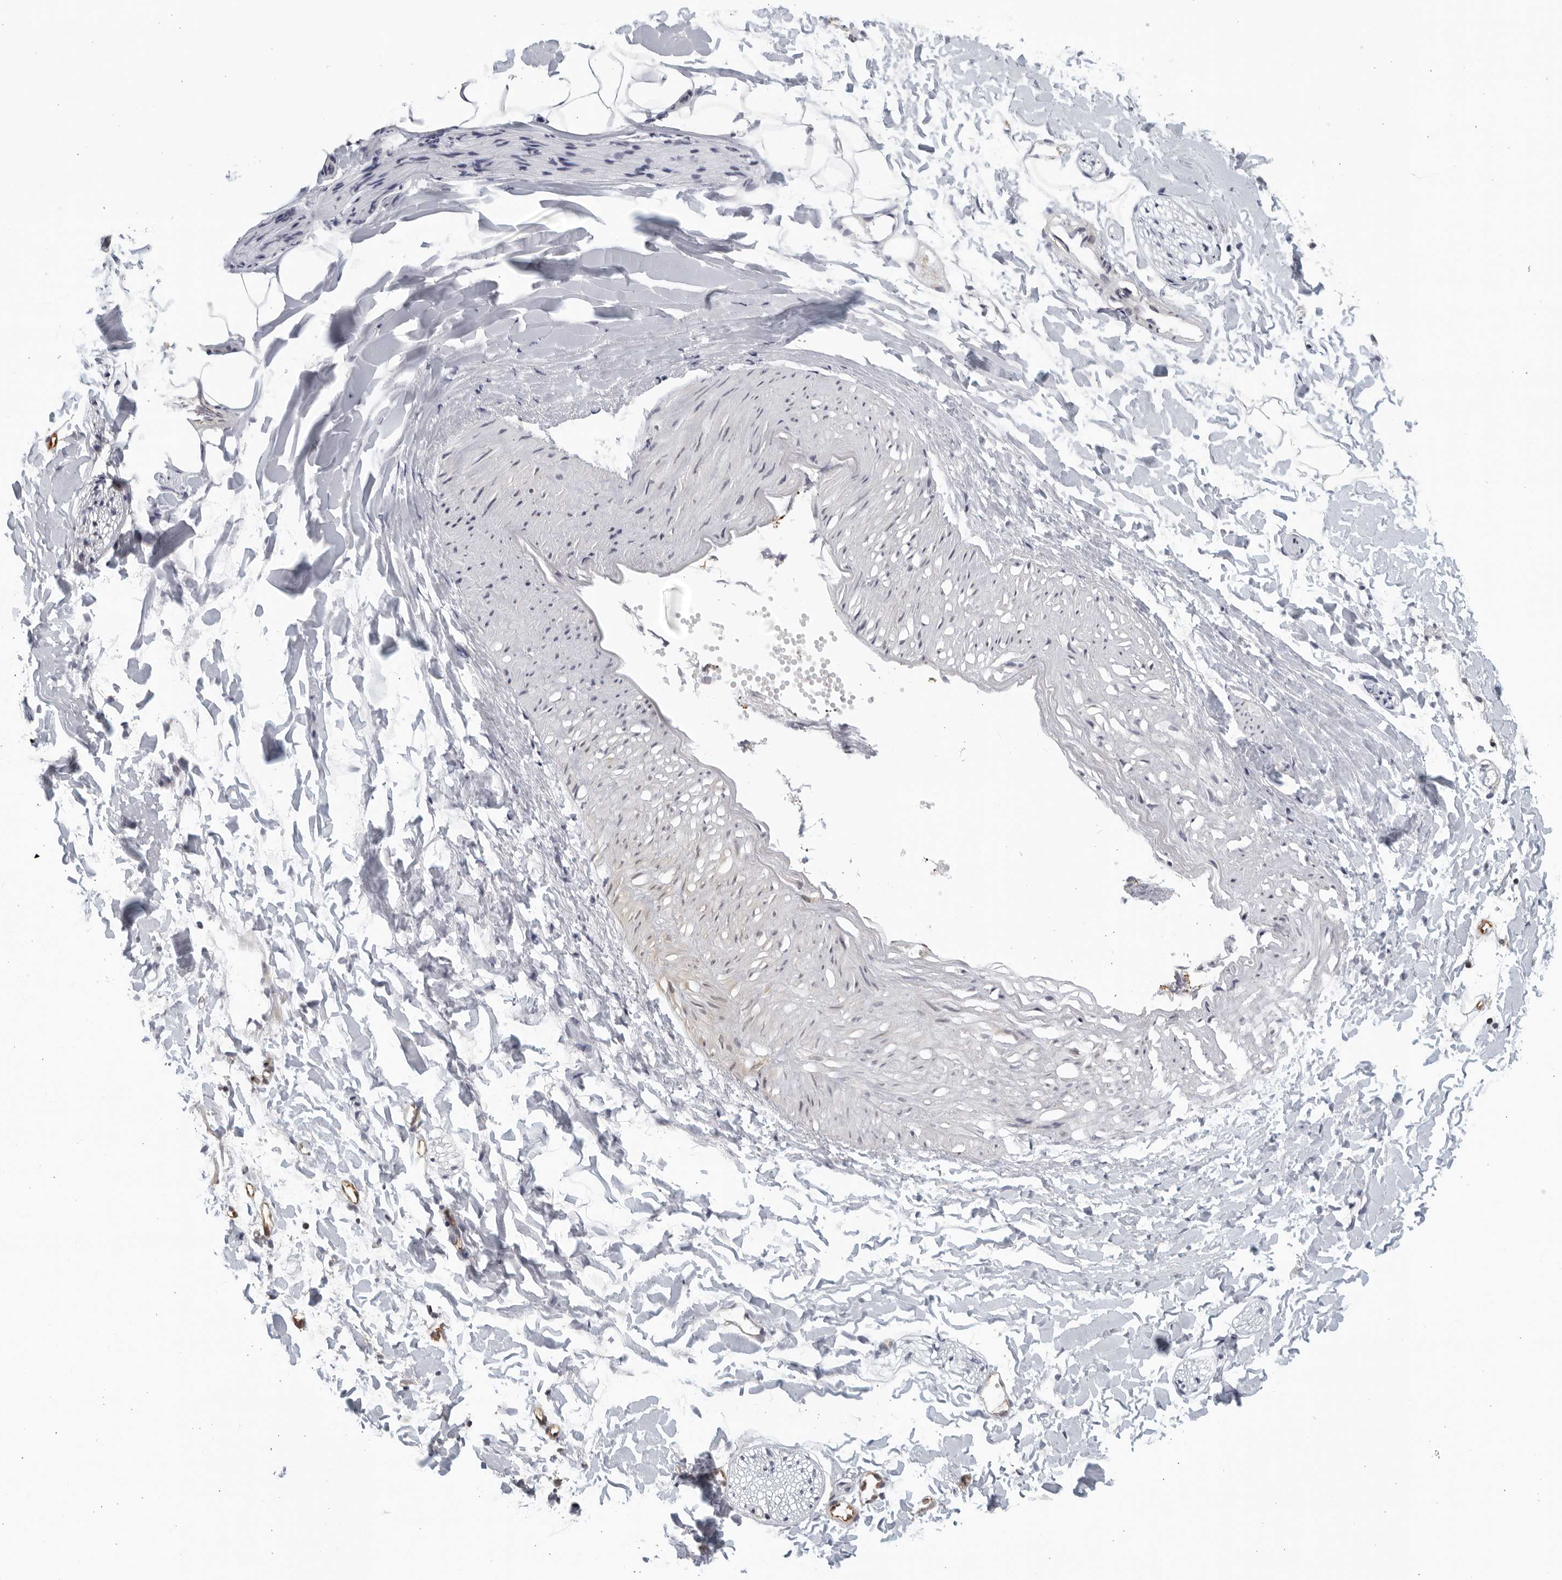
{"staining": {"intensity": "negative", "quantity": "none", "location": "none"}, "tissue": "adipose tissue", "cell_type": "Adipocytes", "image_type": "normal", "snomed": [{"axis": "morphology", "description": "Normal tissue, NOS"}, {"axis": "morphology", "description": "Adenocarcinoma, NOS"}, {"axis": "topography", "description": "Smooth muscle"}, {"axis": "topography", "description": "Colon"}], "caption": "The micrograph displays no significant staining in adipocytes of adipose tissue. (DAB IHC, high magnification).", "gene": "SERTAD4", "patient": {"sex": "male", "age": 14}}